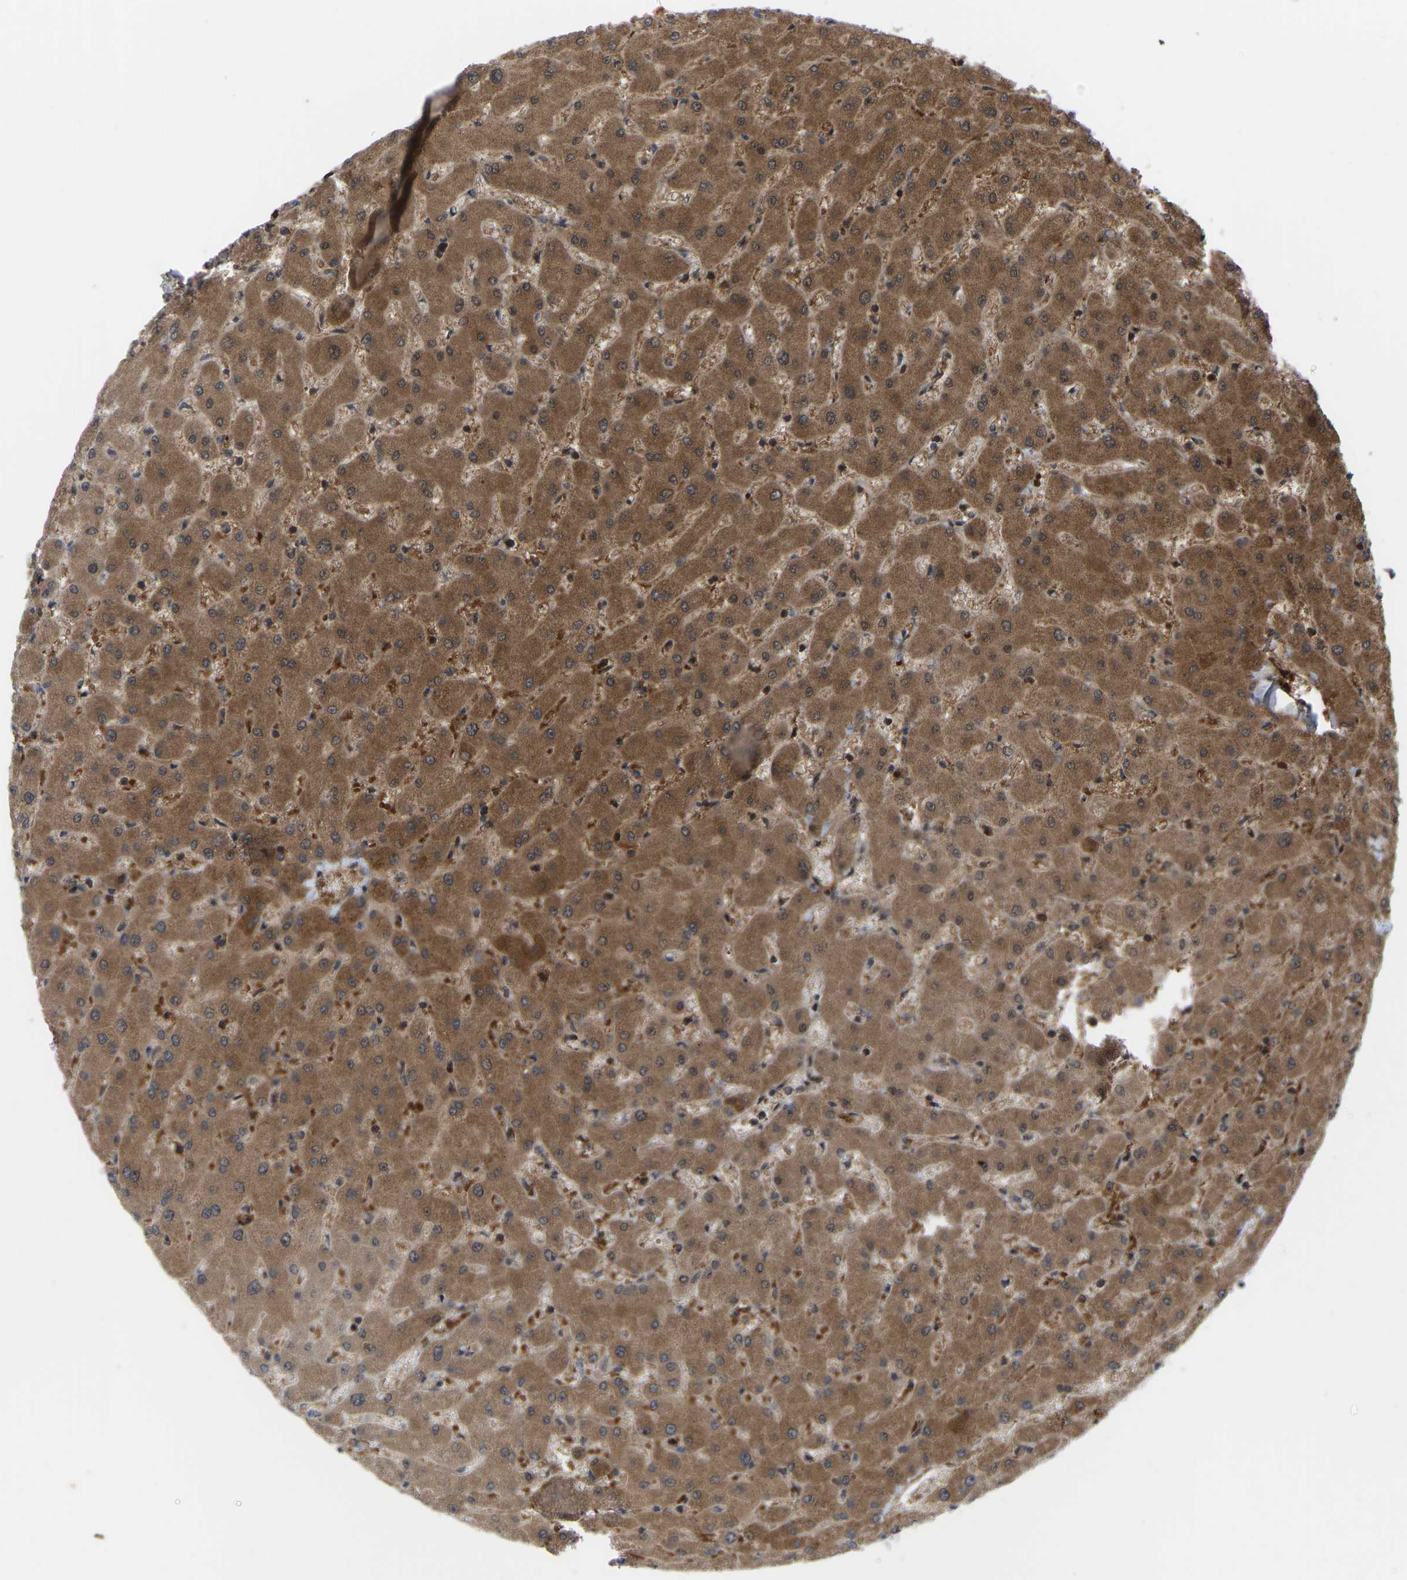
{"staining": {"intensity": "moderate", "quantity": ">75%", "location": "cytoplasmic/membranous"}, "tissue": "liver", "cell_type": "Cholangiocytes", "image_type": "normal", "snomed": [{"axis": "morphology", "description": "Normal tissue, NOS"}, {"axis": "topography", "description": "Liver"}], "caption": "Immunohistochemistry (IHC) of benign liver shows medium levels of moderate cytoplasmic/membranous staining in approximately >75% of cholangiocytes.", "gene": "CYP7B1", "patient": {"sex": "female", "age": 63}}